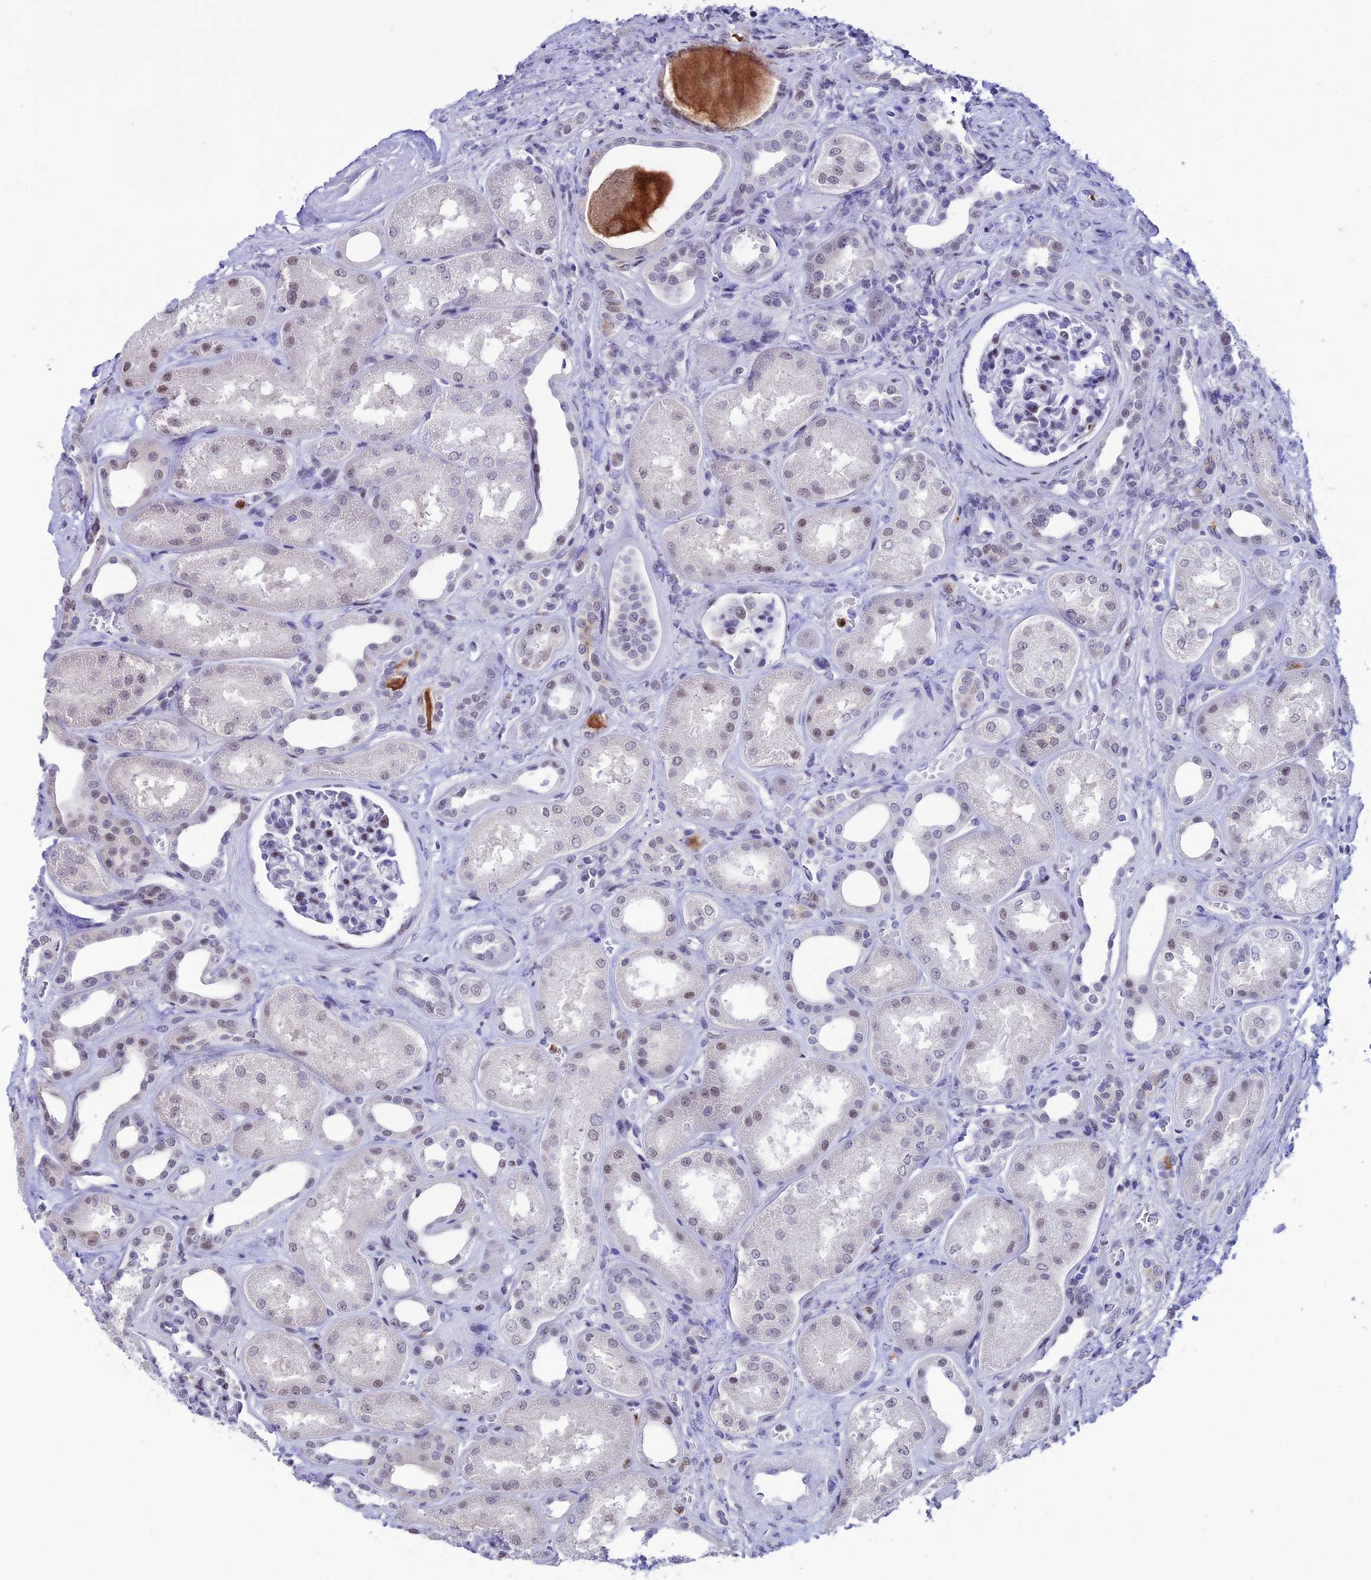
{"staining": {"intensity": "moderate", "quantity": "<25%", "location": "nuclear"}, "tissue": "kidney", "cell_type": "Cells in glomeruli", "image_type": "normal", "snomed": [{"axis": "morphology", "description": "Normal tissue, NOS"}, {"axis": "morphology", "description": "Adenocarcinoma, NOS"}, {"axis": "topography", "description": "Kidney"}], "caption": "Human kidney stained with a brown dye displays moderate nuclear positive positivity in about <25% of cells in glomeruli.", "gene": "MFSD2B", "patient": {"sex": "female", "age": 68}}